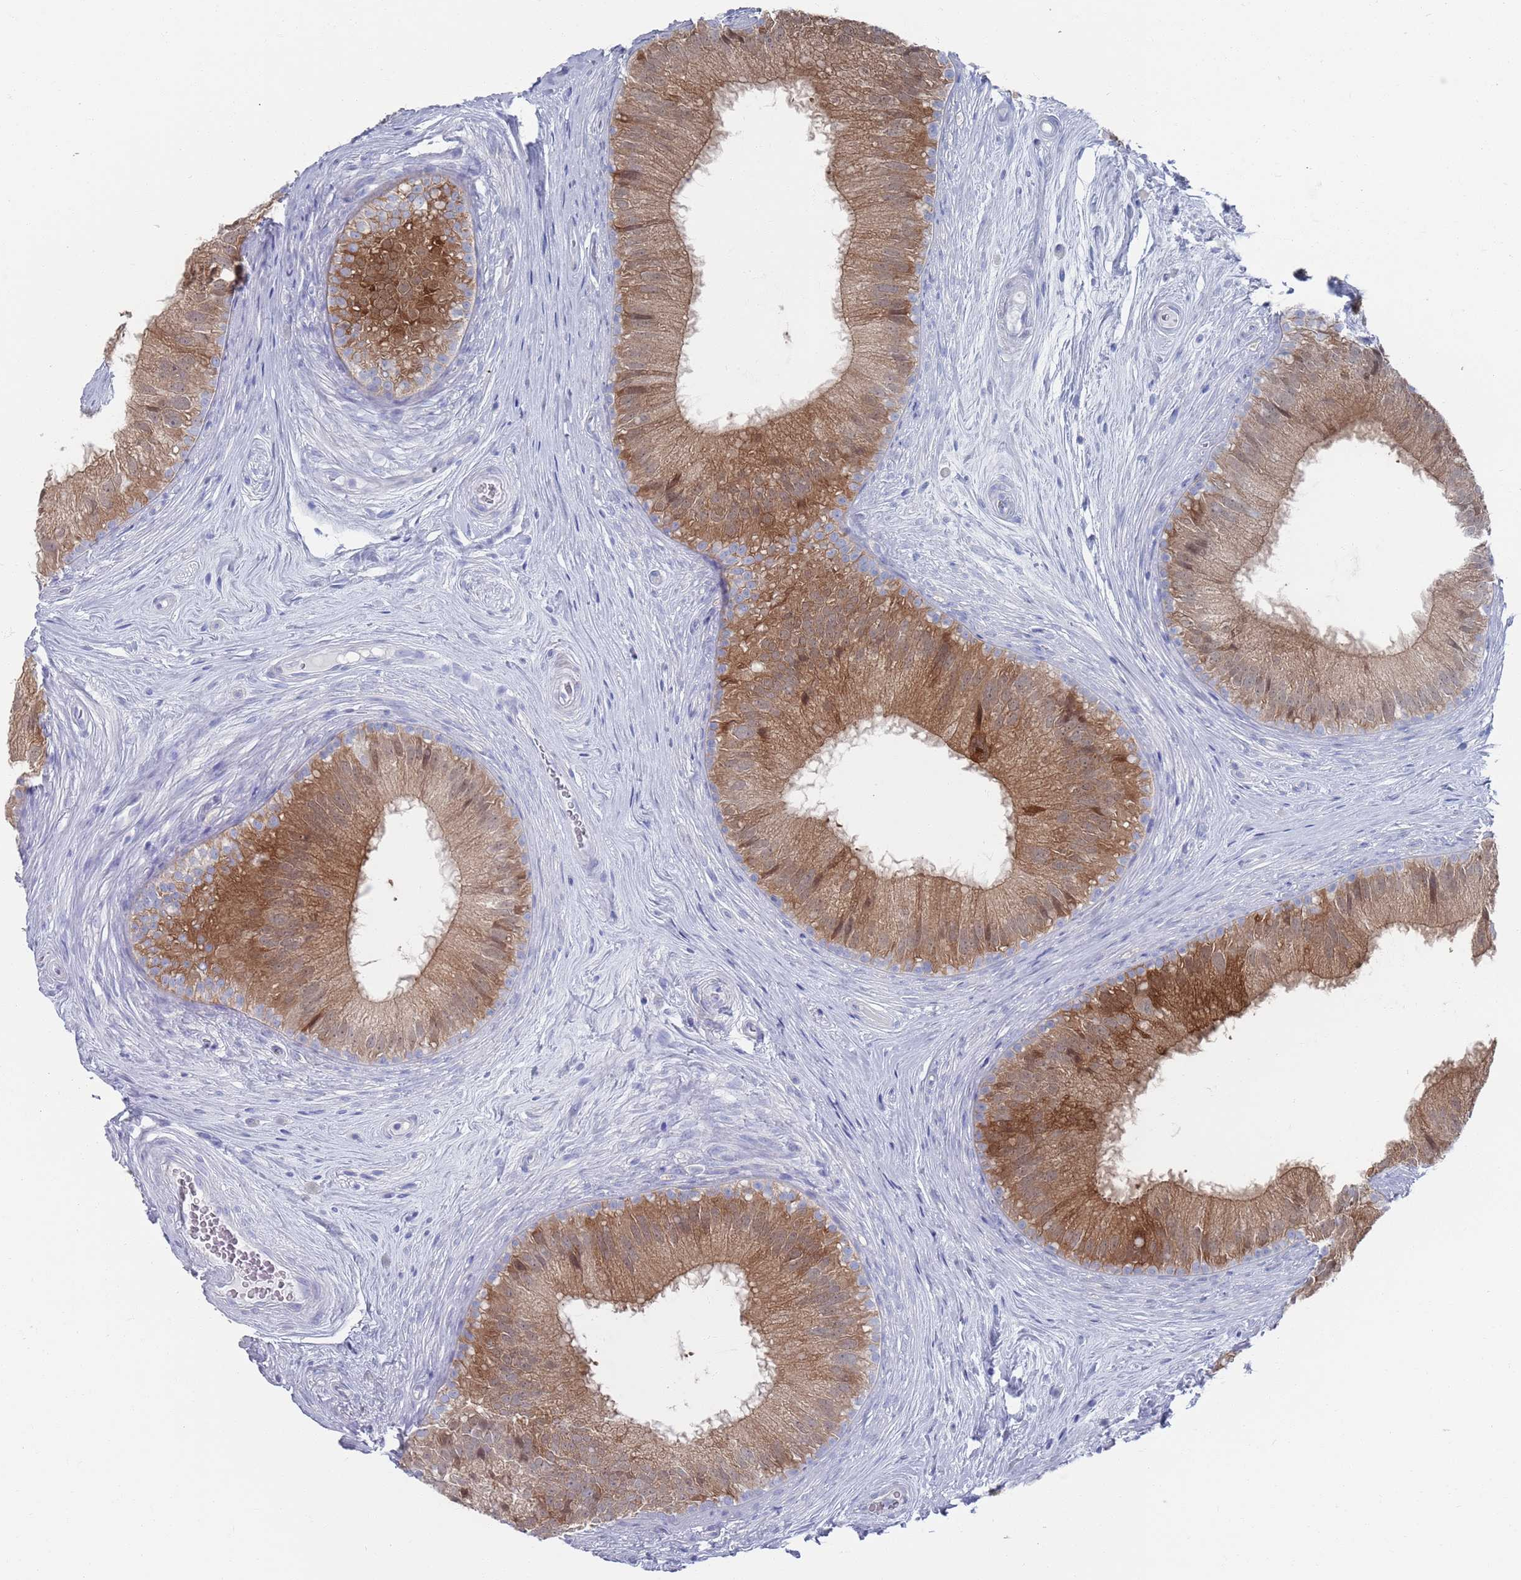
{"staining": {"intensity": "moderate", "quantity": ">75%", "location": "cytoplasmic/membranous,nuclear"}, "tissue": "epididymis", "cell_type": "Glandular cells", "image_type": "normal", "snomed": [{"axis": "morphology", "description": "Normal tissue, NOS"}, {"axis": "topography", "description": "Epididymis"}], "caption": "The image reveals immunohistochemical staining of normal epididymis. There is moderate cytoplasmic/membranous,nuclear staining is seen in about >75% of glandular cells.", "gene": "MAT1A", "patient": {"sex": "male", "age": 34}}